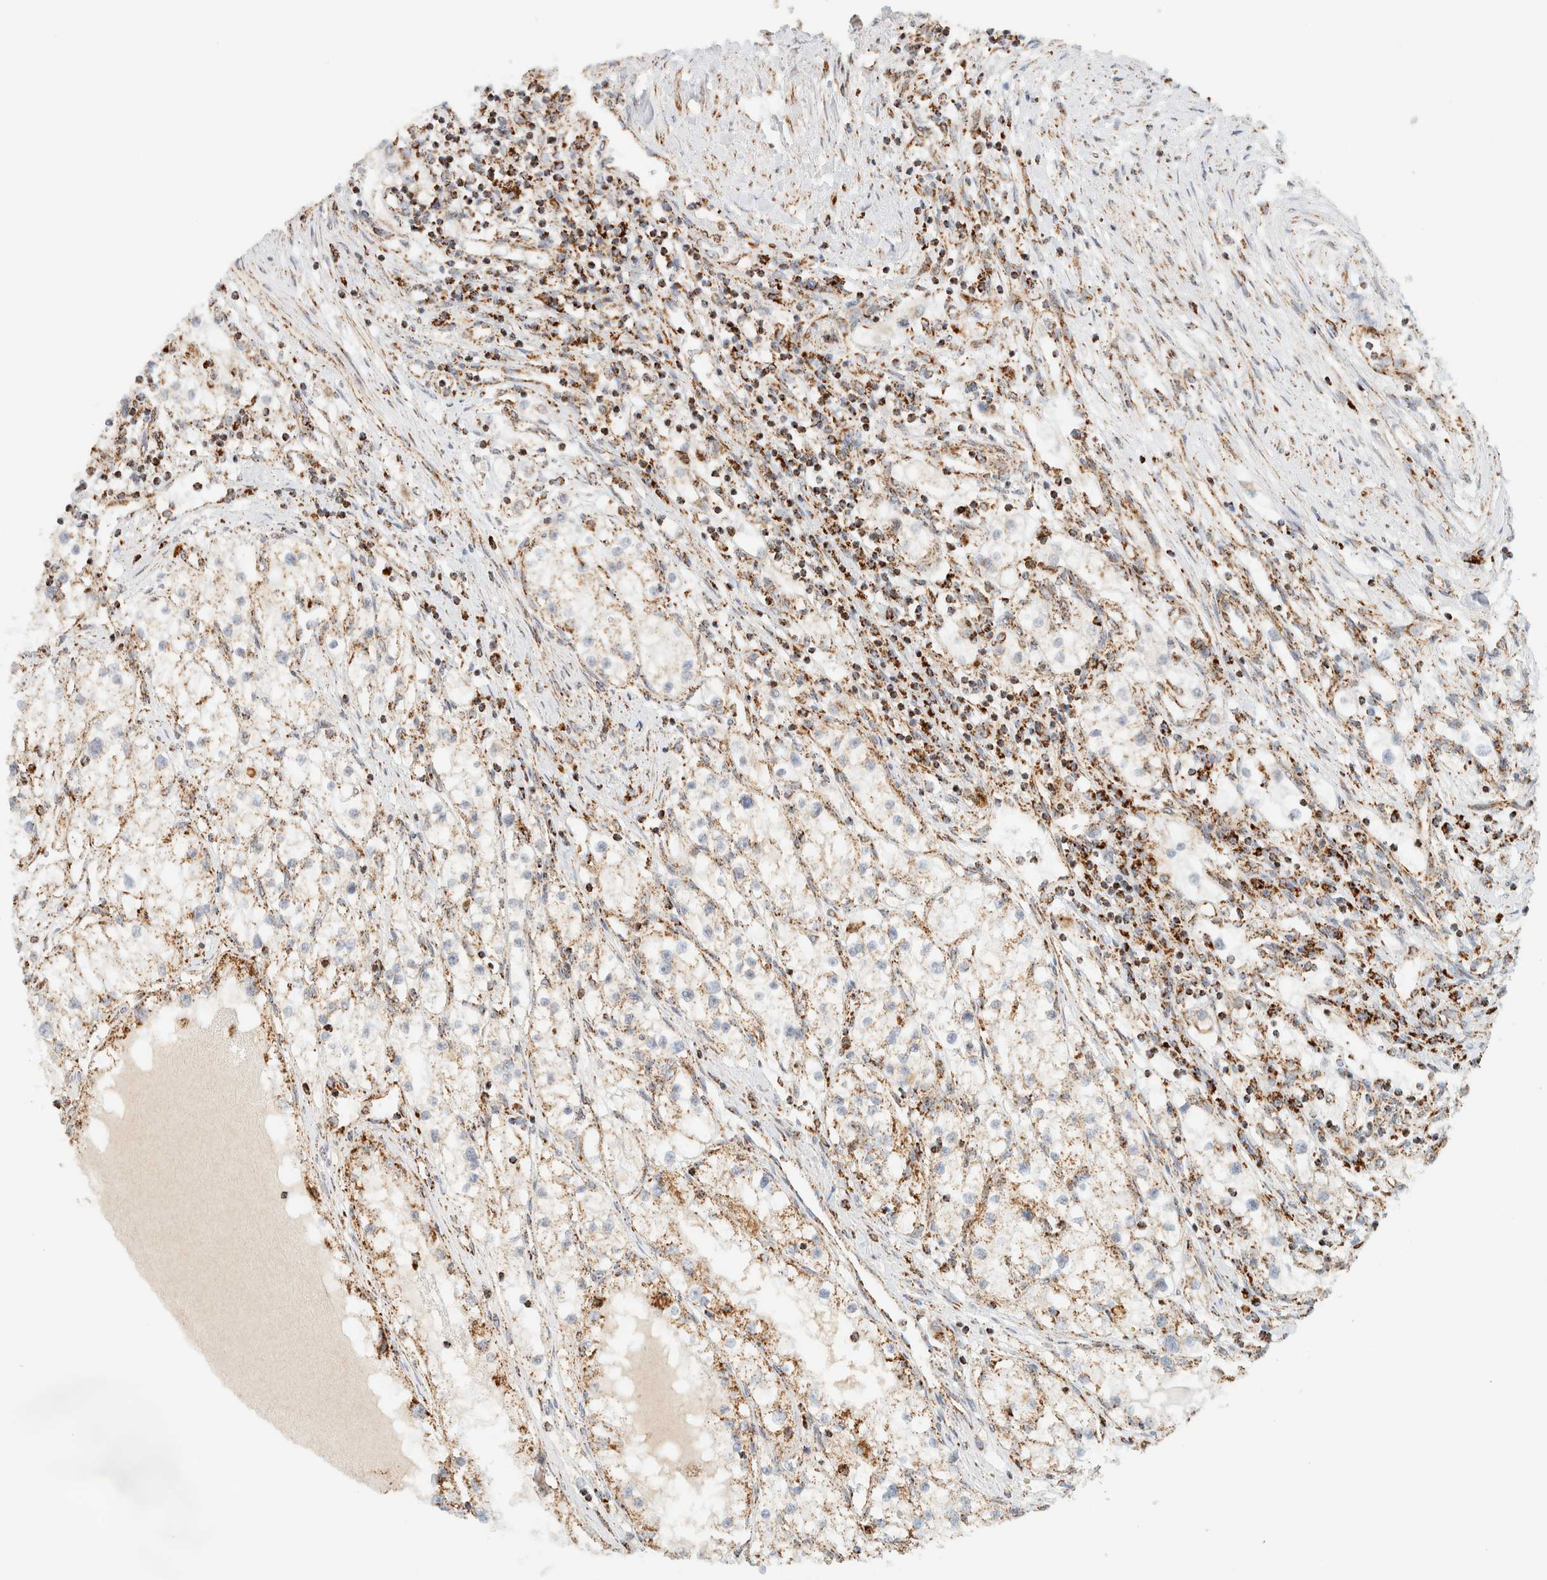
{"staining": {"intensity": "moderate", "quantity": ">75%", "location": "cytoplasmic/membranous"}, "tissue": "renal cancer", "cell_type": "Tumor cells", "image_type": "cancer", "snomed": [{"axis": "morphology", "description": "Adenocarcinoma, NOS"}, {"axis": "topography", "description": "Kidney"}], "caption": "There is medium levels of moderate cytoplasmic/membranous staining in tumor cells of adenocarcinoma (renal), as demonstrated by immunohistochemical staining (brown color).", "gene": "KIFAP3", "patient": {"sex": "male", "age": 68}}